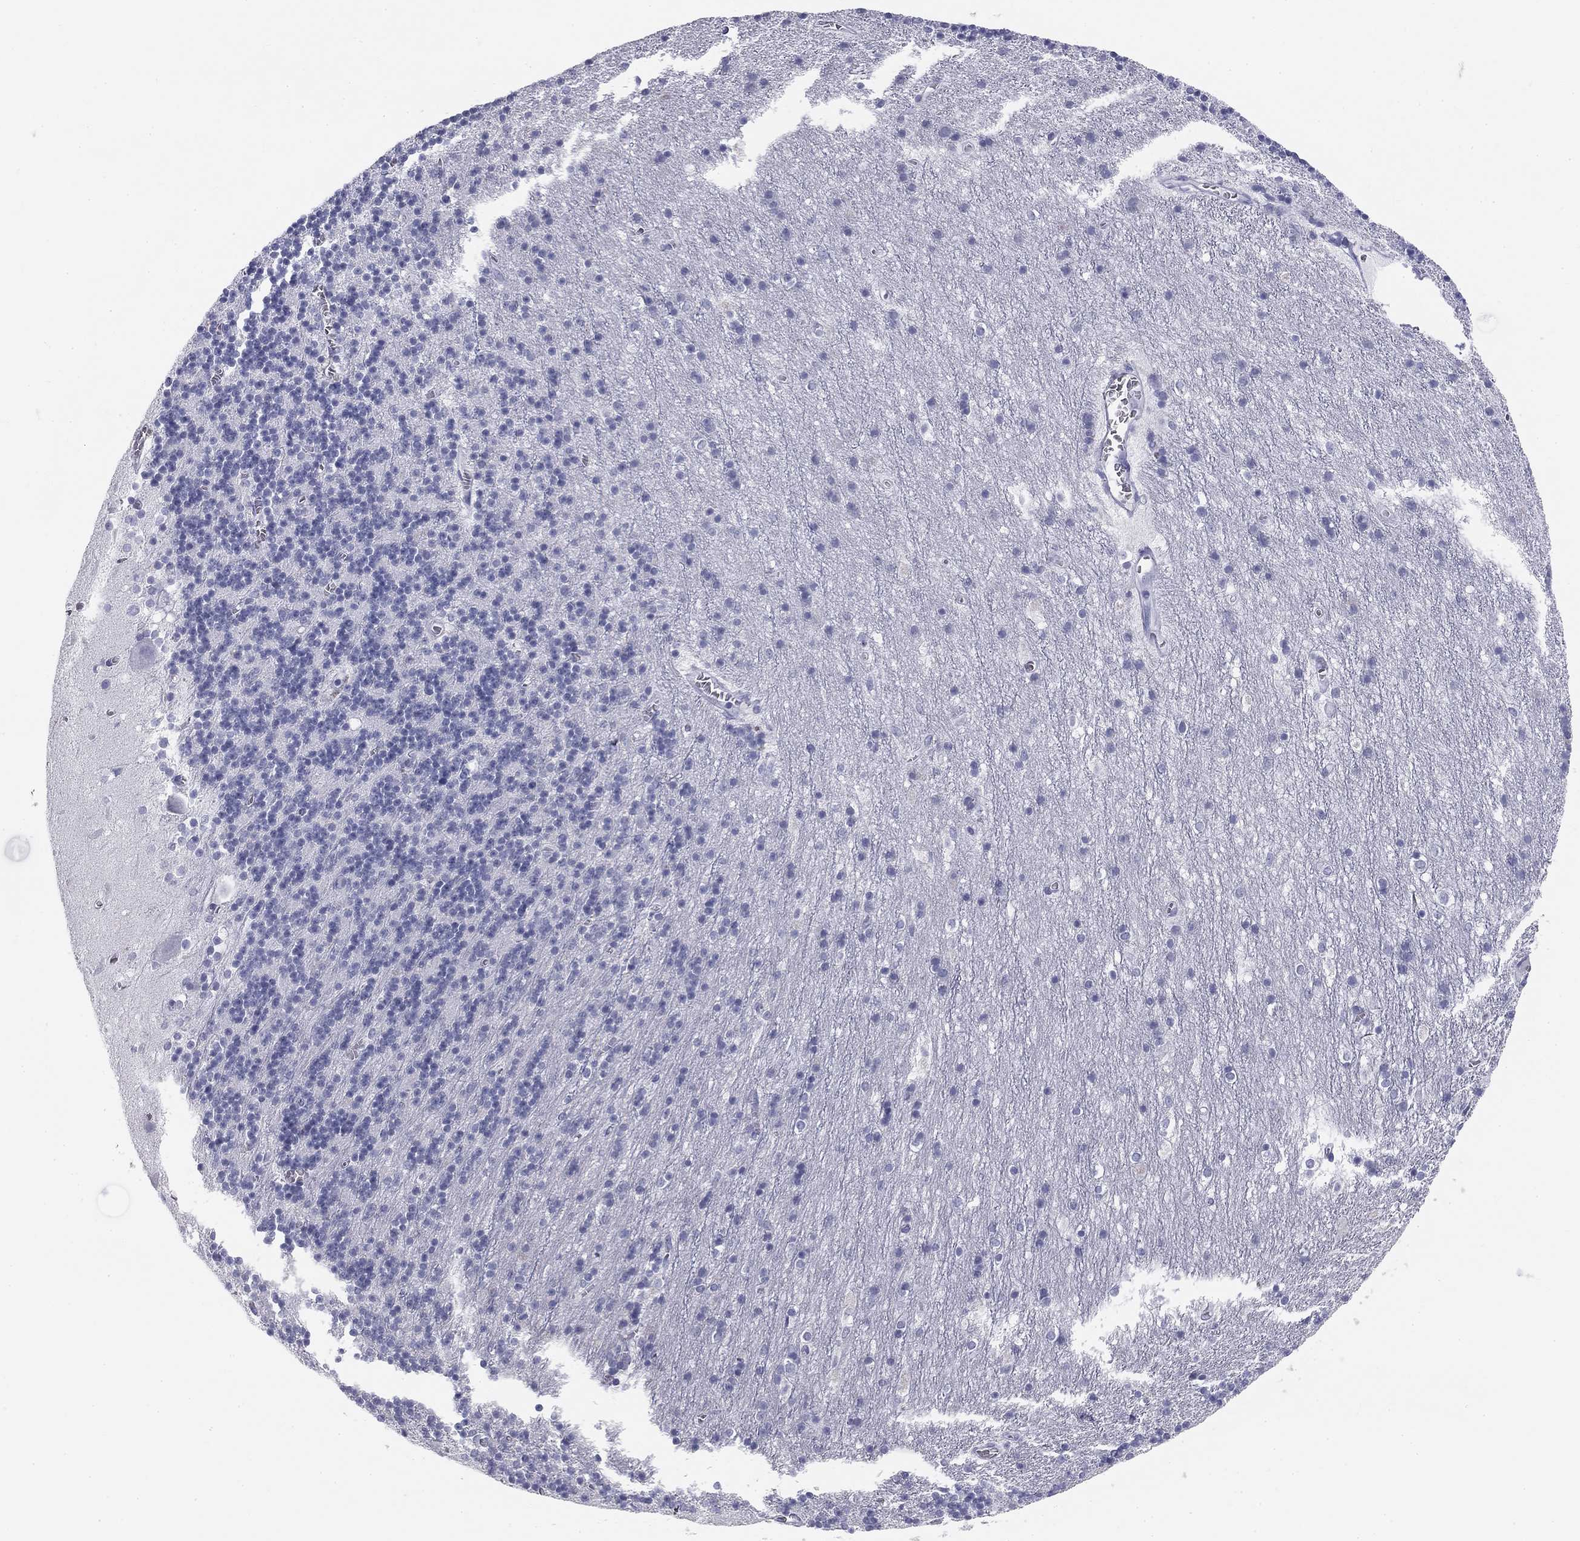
{"staining": {"intensity": "negative", "quantity": "none", "location": "none"}, "tissue": "cerebellum", "cell_type": "Cells in granular layer", "image_type": "normal", "snomed": [{"axis": "morphology", "description": "Normal tissue, NOS"}, {"axis": "topography", "description": "Cerebellum"}], "caption": "This photomicrograph is of benign cerebellum stained with immunohistochemistry to label a protein in brown with the nuclei are counter-stained blue. There is no staining in cells in granular layer.", "gene": "SULT2B1", "patient": {"sex": "male", "age": 70}}